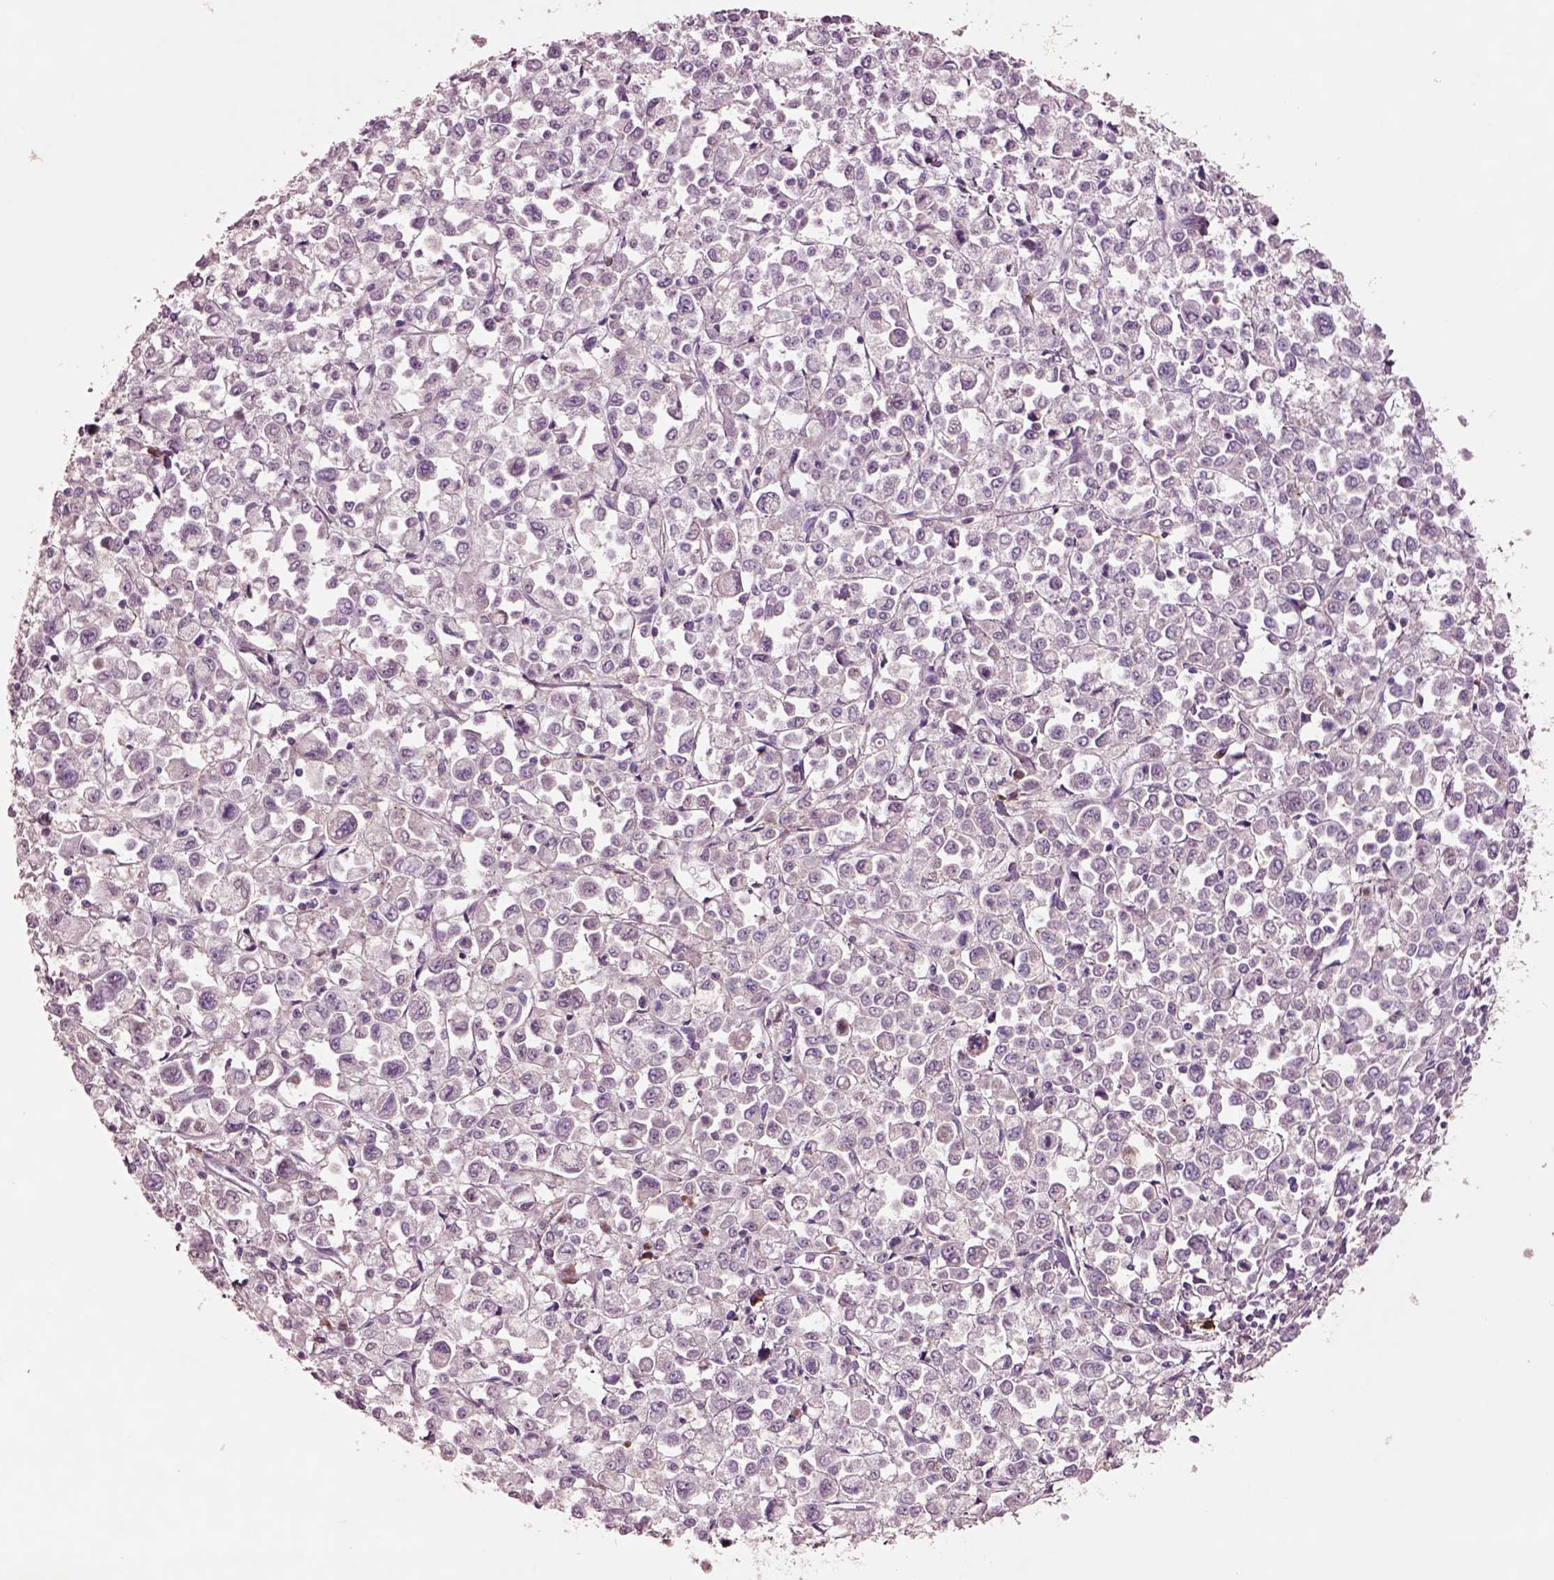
{"staining": {"intensity": "negative", "quantity": "none", "location": "none"}, "tissue": "stomach cancer", "cell_type": "Tumor cells", "image_type": "cancer", "snomed": [{"axis": "morphology", "description": "Adenocarcinoma, NOS"}, {"axis": "topography", "description": "Stomach, upper"}], "caption": "Stomach cancer was stained to show a protein in brown. There is no significant staining in tumor cells.", "gene": "SEC23A", "patient": {"sex": "male", "age": 70}}